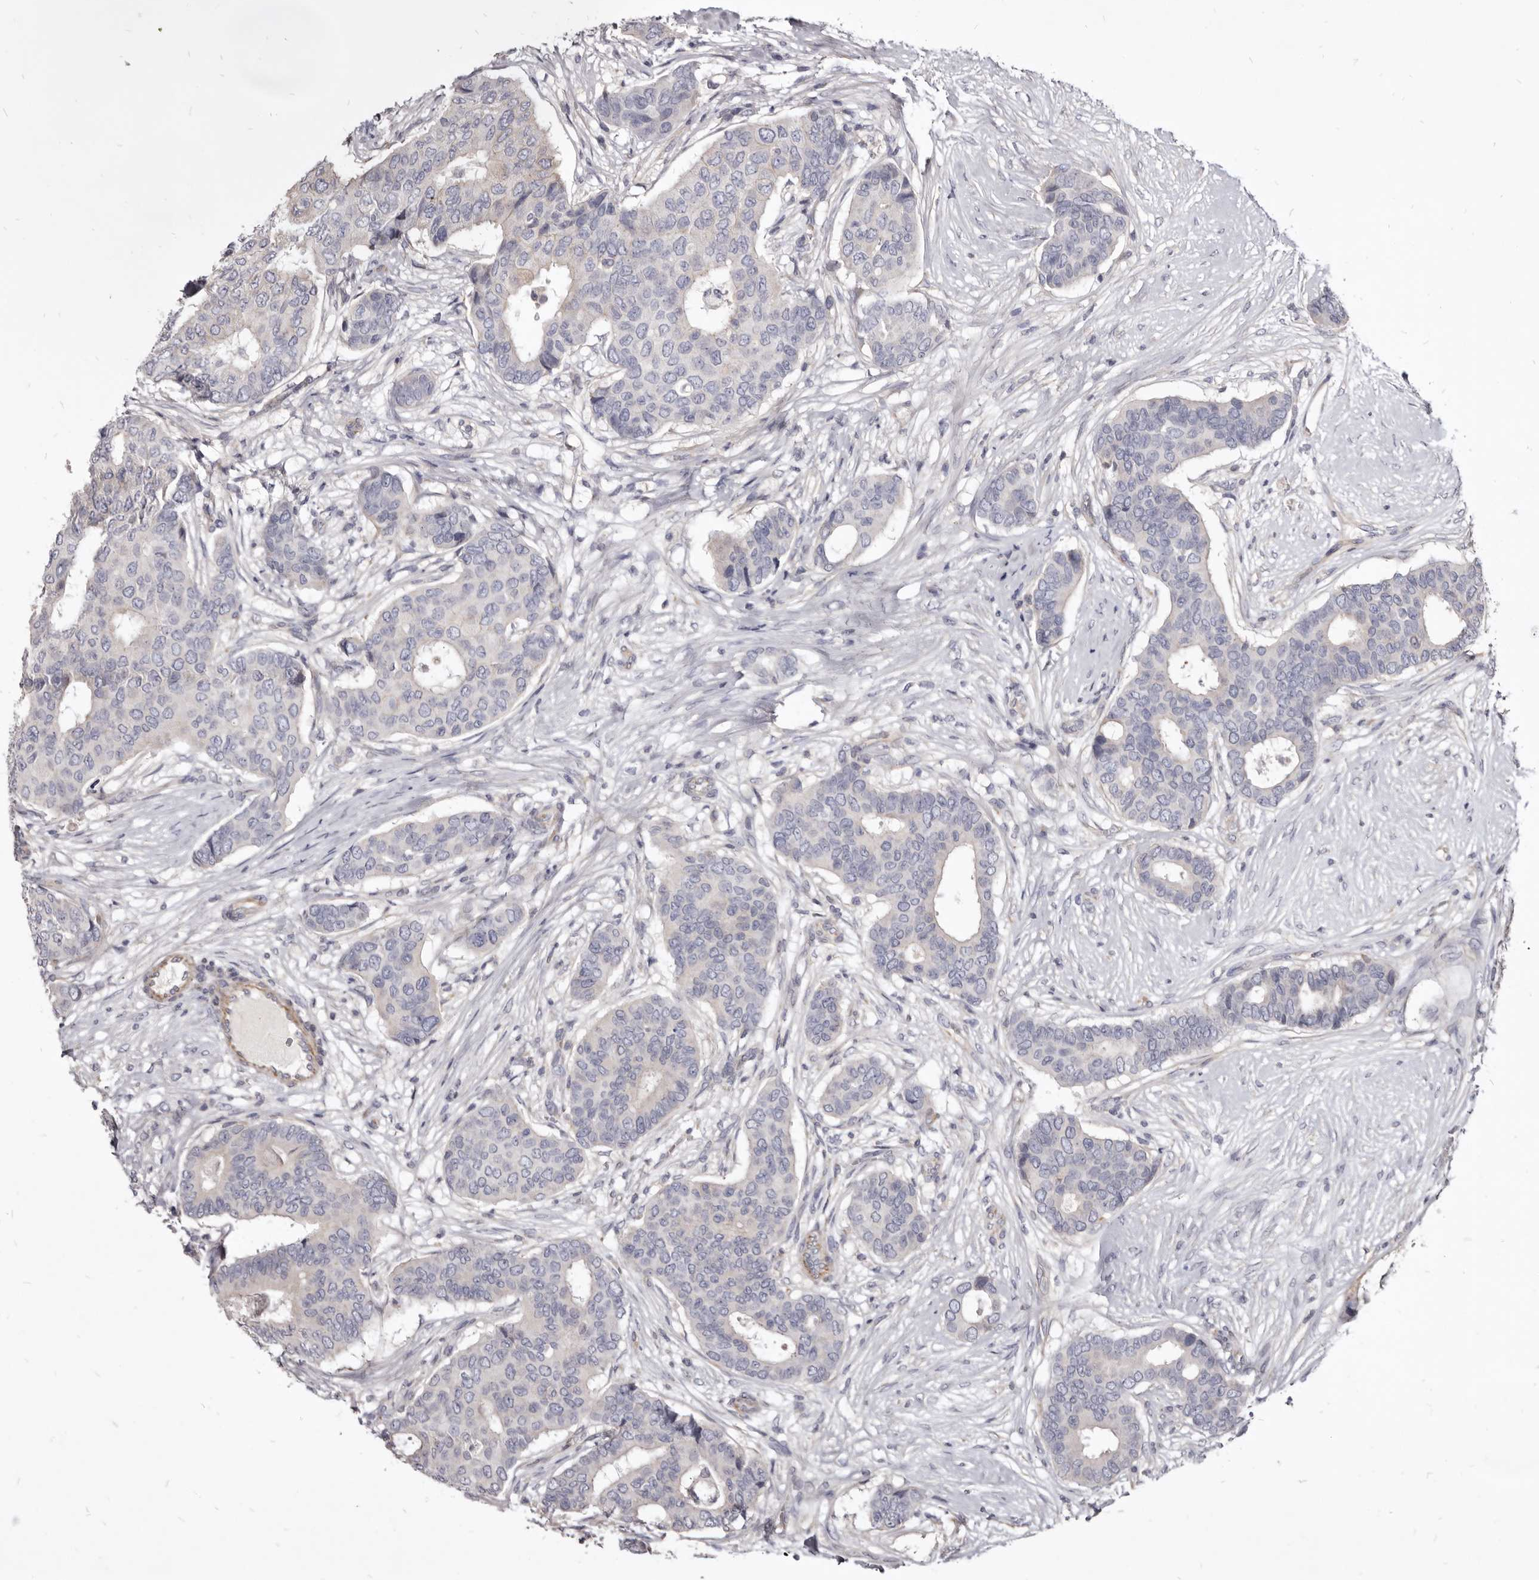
{"staining": {"intensity": "negative", "quantity": "none", "location": "none"}, "tissue": "breast cancer", "cell_type": "Tumor cells", "image_type": "cancer", "snomed": [{"axis": "morphology", "description": "Duct carcinoma"}, {"axis": "topography", "description": "Breast"}], "caption": "This is an immunohistochemistry (IHC) photomicrograph of breast cancer. There is no staining in tumor cells.", "gene": "FAS", "patient": {"sex": "female", "age": 75}}